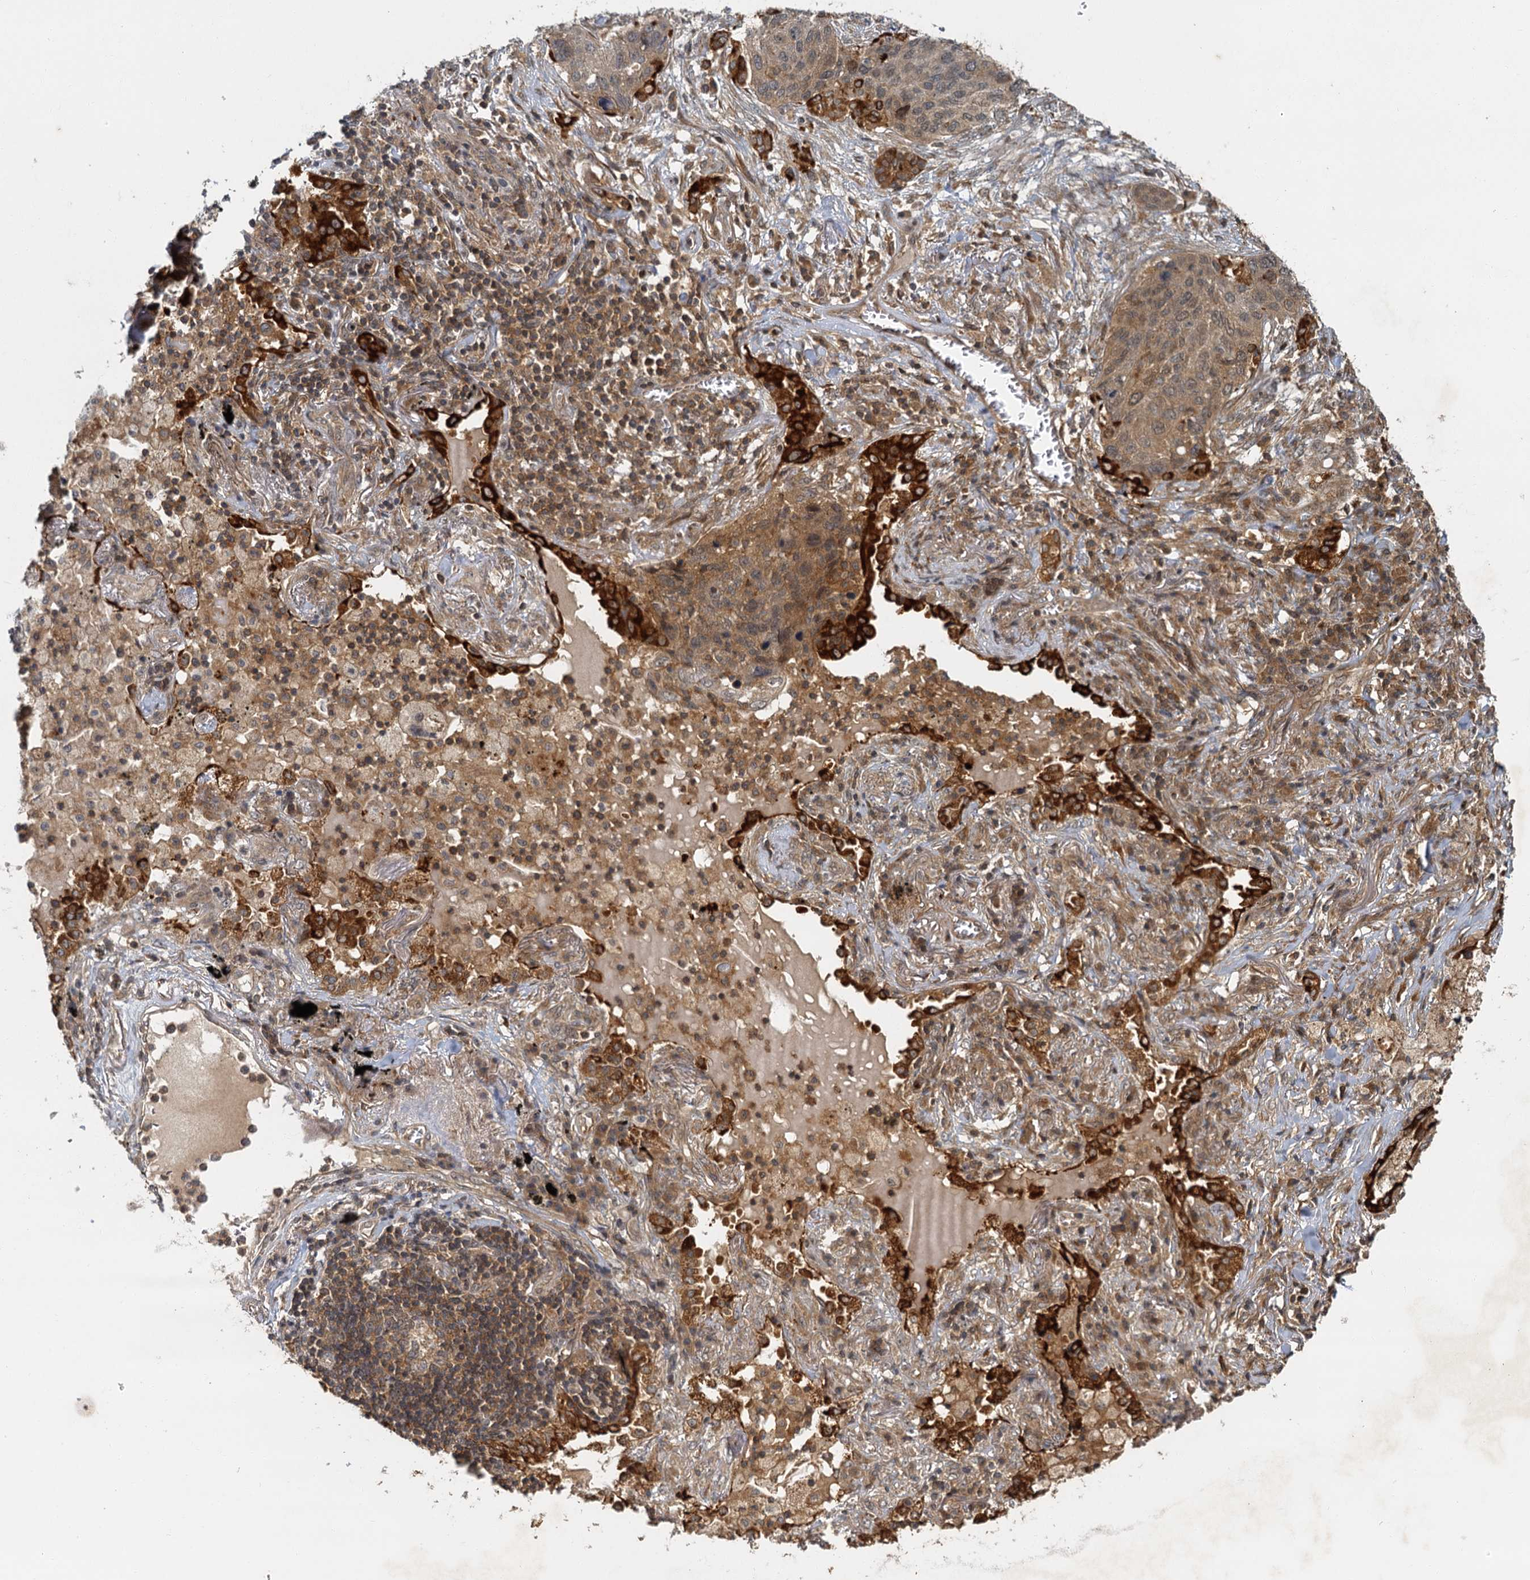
{"staining": {"intensity": "moderate", "quantity": "25%-75%", "location": "cytoplasmic/membranous"}, "tissue": "lung cancer", "cell_type": "Tumor cells", "image_type": "cancer", "snomed": [{"axis": "morphology", "description": "Squamous cell carcinoma, NOS"}, {"axis": "topography", "description": "Lung"}], "caption": "This image shows squamous cell carcinoma (lung) stained with immunohistochemistry to label a protein in brown. The cytoplasmic/membranous of tumor cells show moderate positivity for the protein. Nuclei are counter-stained blue.", "gene": "ZNF549", "patient": {"sex": "female", "age": 63}}